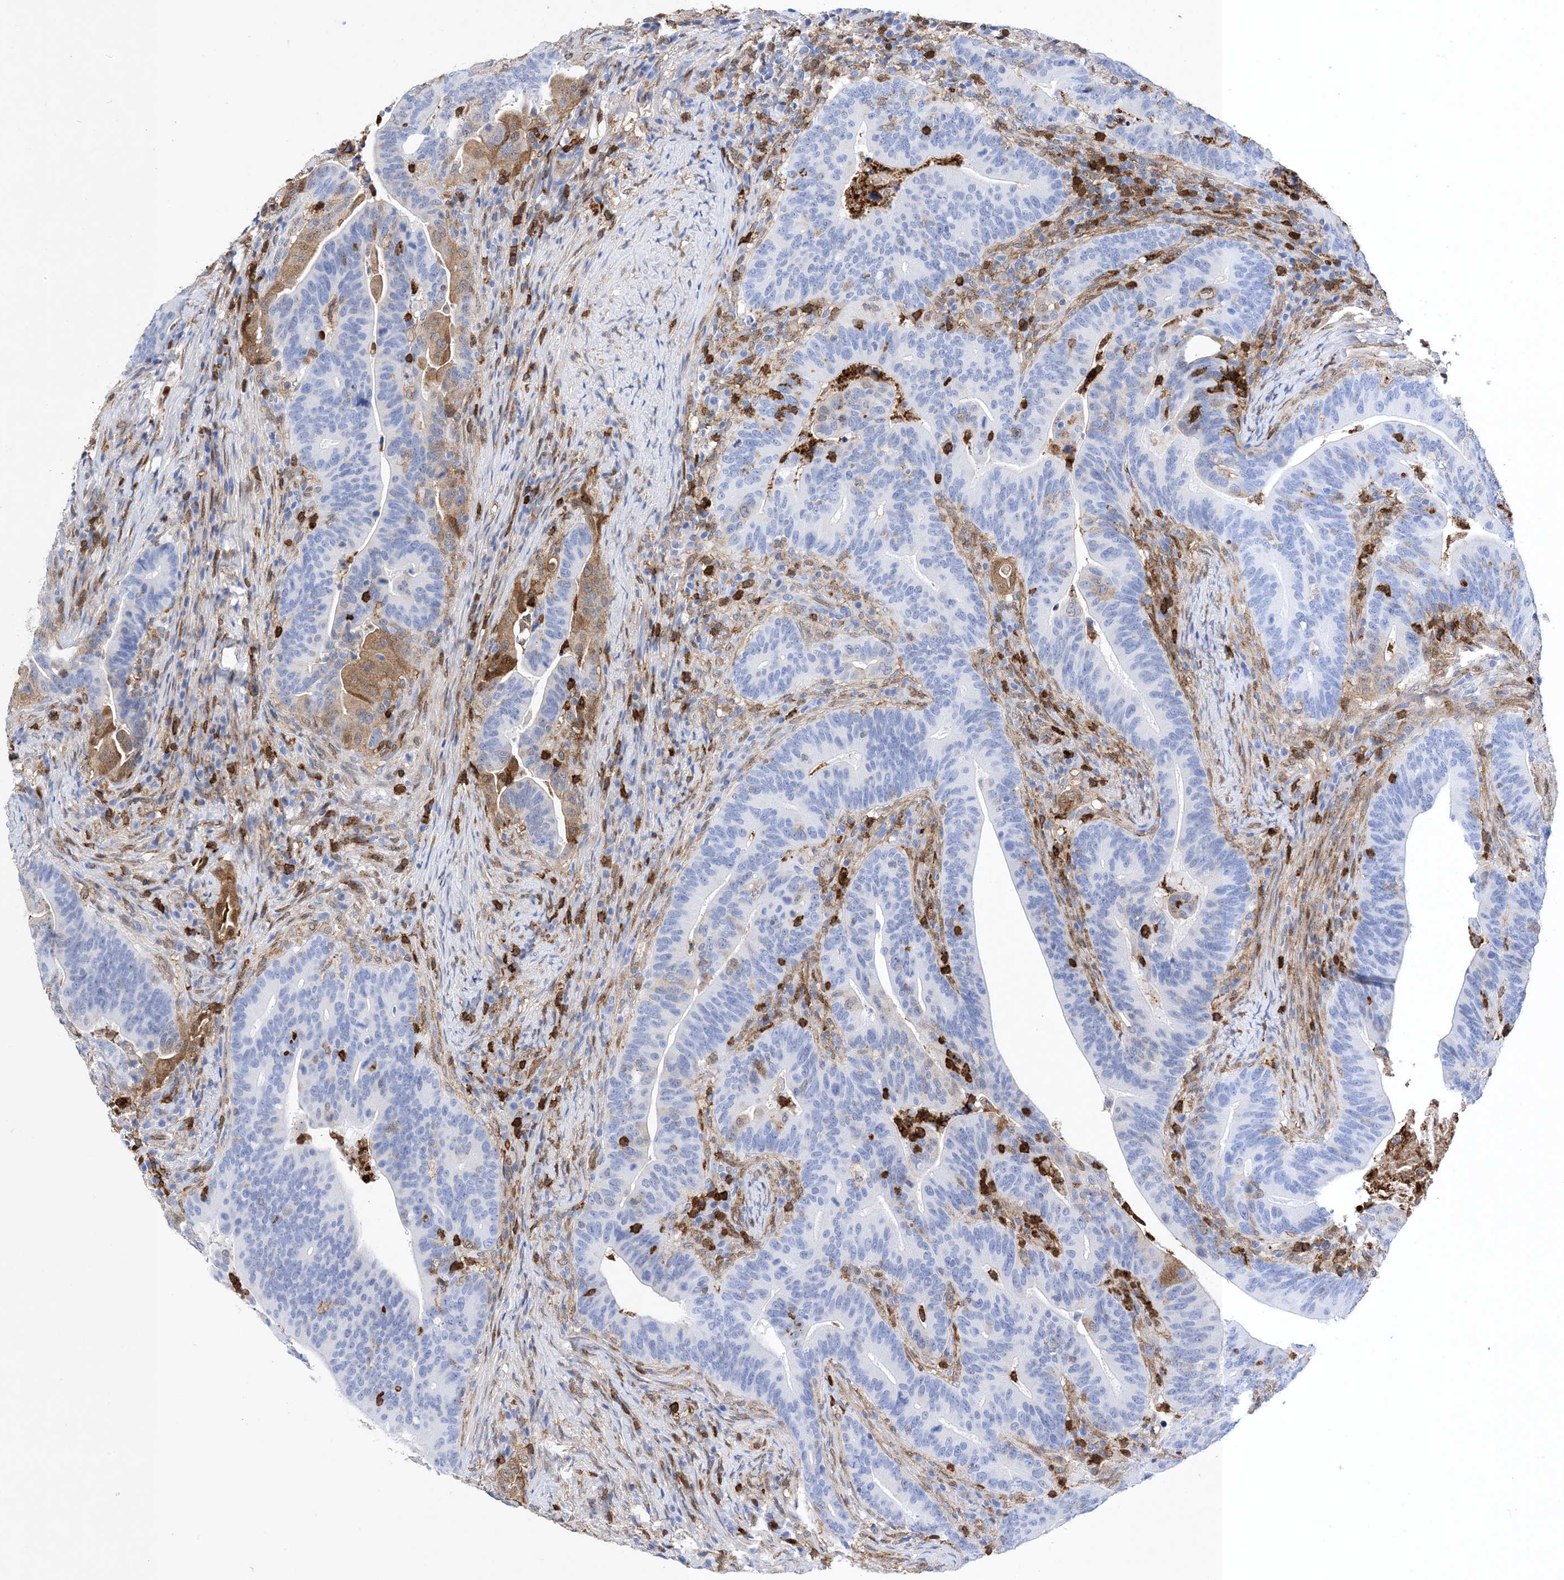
{"staining": {"intensity": "negative", "quantity": "none", "location": "none"}, "tissue": "colorectal cancer", "cell_type": "Tumor cells", "image_type": "cancer", "snomed": [{"axis": "morphology", "description": "Adenocarcinoma, NOS"}, {"axis": "topography", "description": "Colon"}], "caption": "This is an IHC micrograph of colorectal cancer. There is no positivity in tumor cells.", "gene": "ANXA1", "patient": {"sex": "female", "age": 66}}